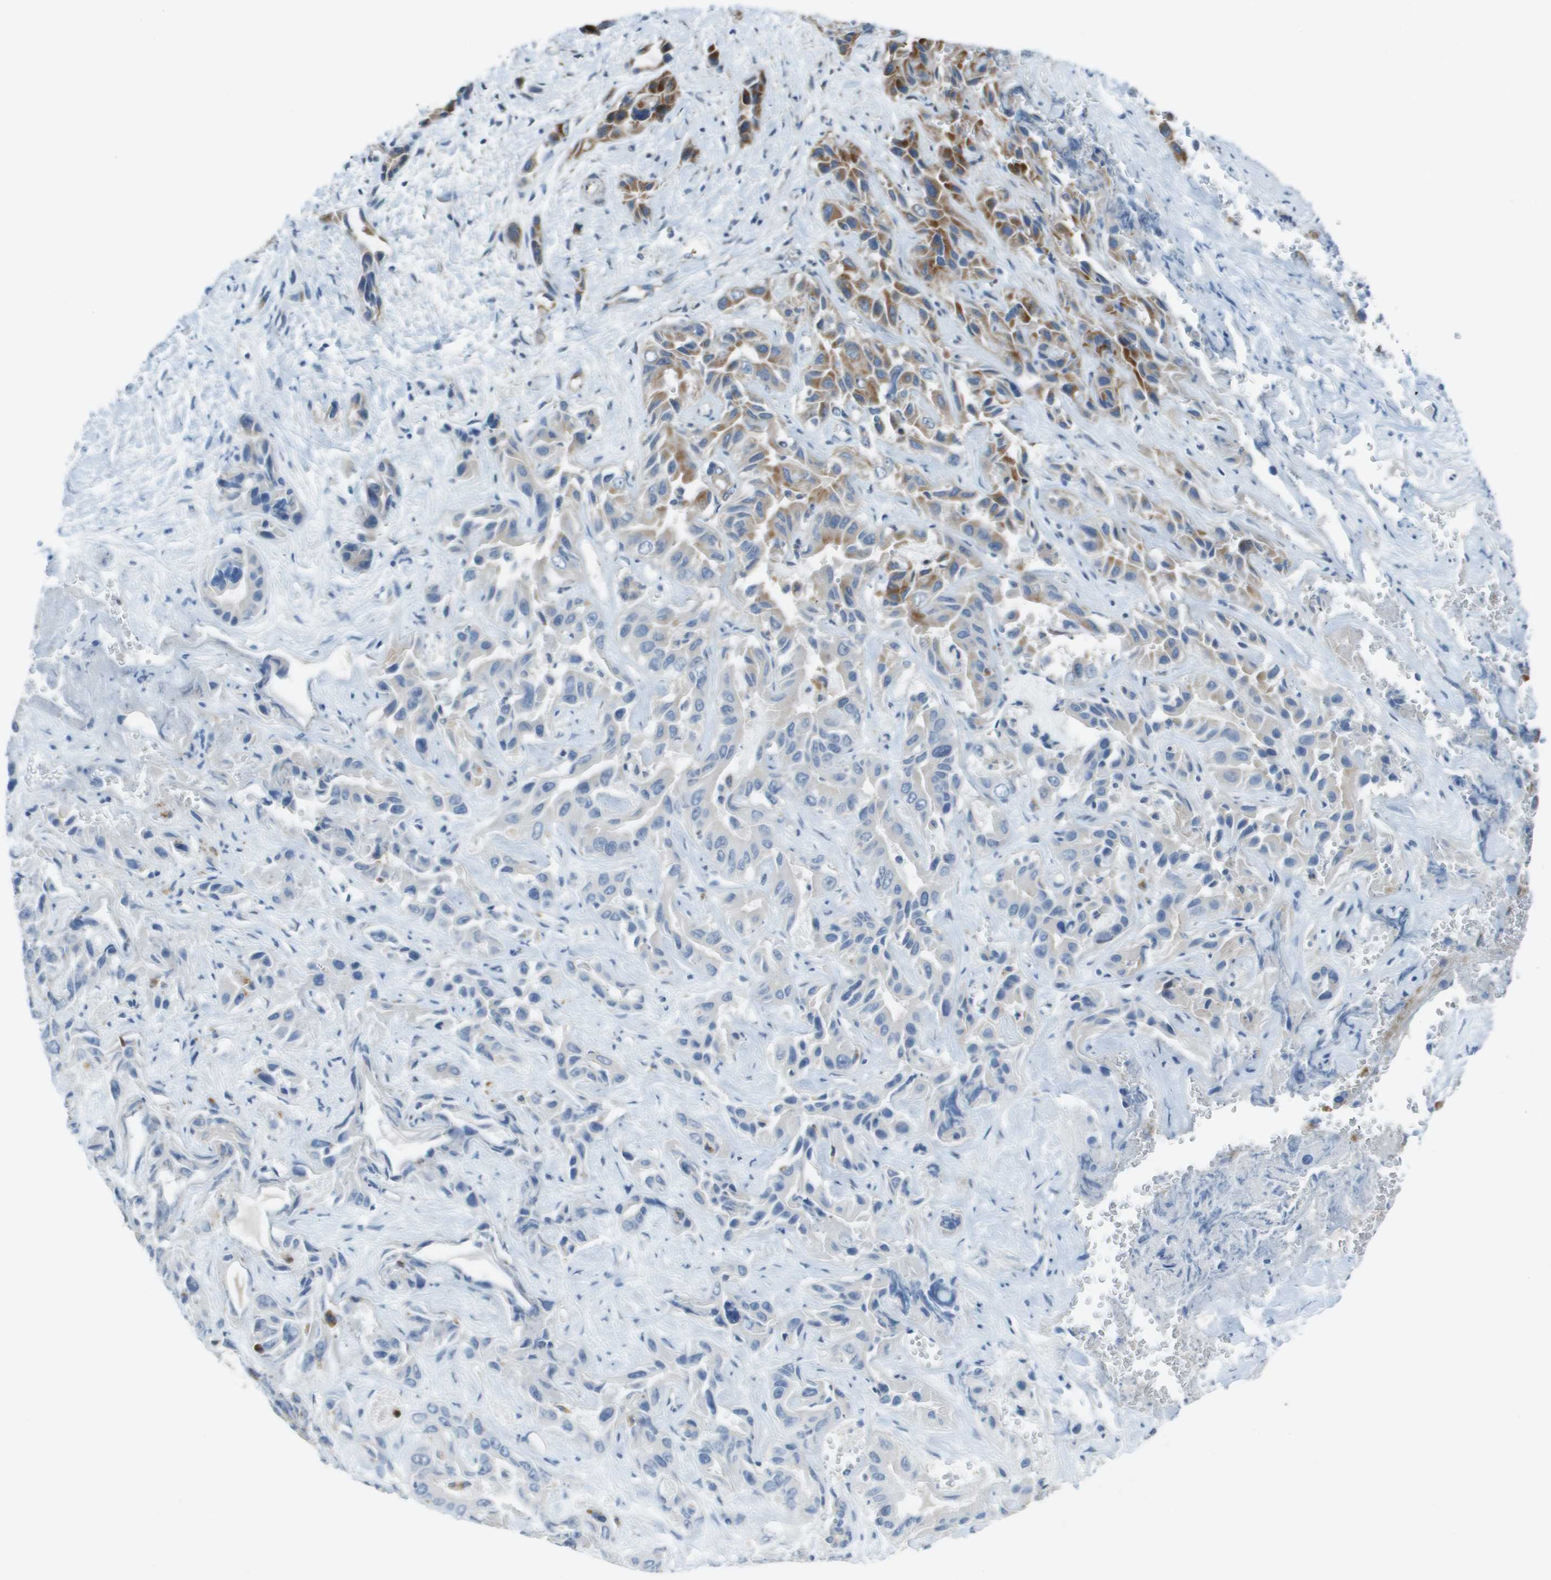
{"staining": {"intensity": "moderate", "quantity": "25%-75%", "location": "cytoplasmic/membranous"}, "tissue": "liver cancer", "cell_type": "Tumor cells", "image_type": "cancer", "snomed": [{"axis": "morphology", "description": "Cholangiocarcinoma"}, {"axis": "topography", "description": "Liver"}], "caption": "Liver cancer stained with a protein marker reveals moderate staining in tumor cells.", "gene": "MGAT3", "patient": {"sex": "female", "age": 52}}